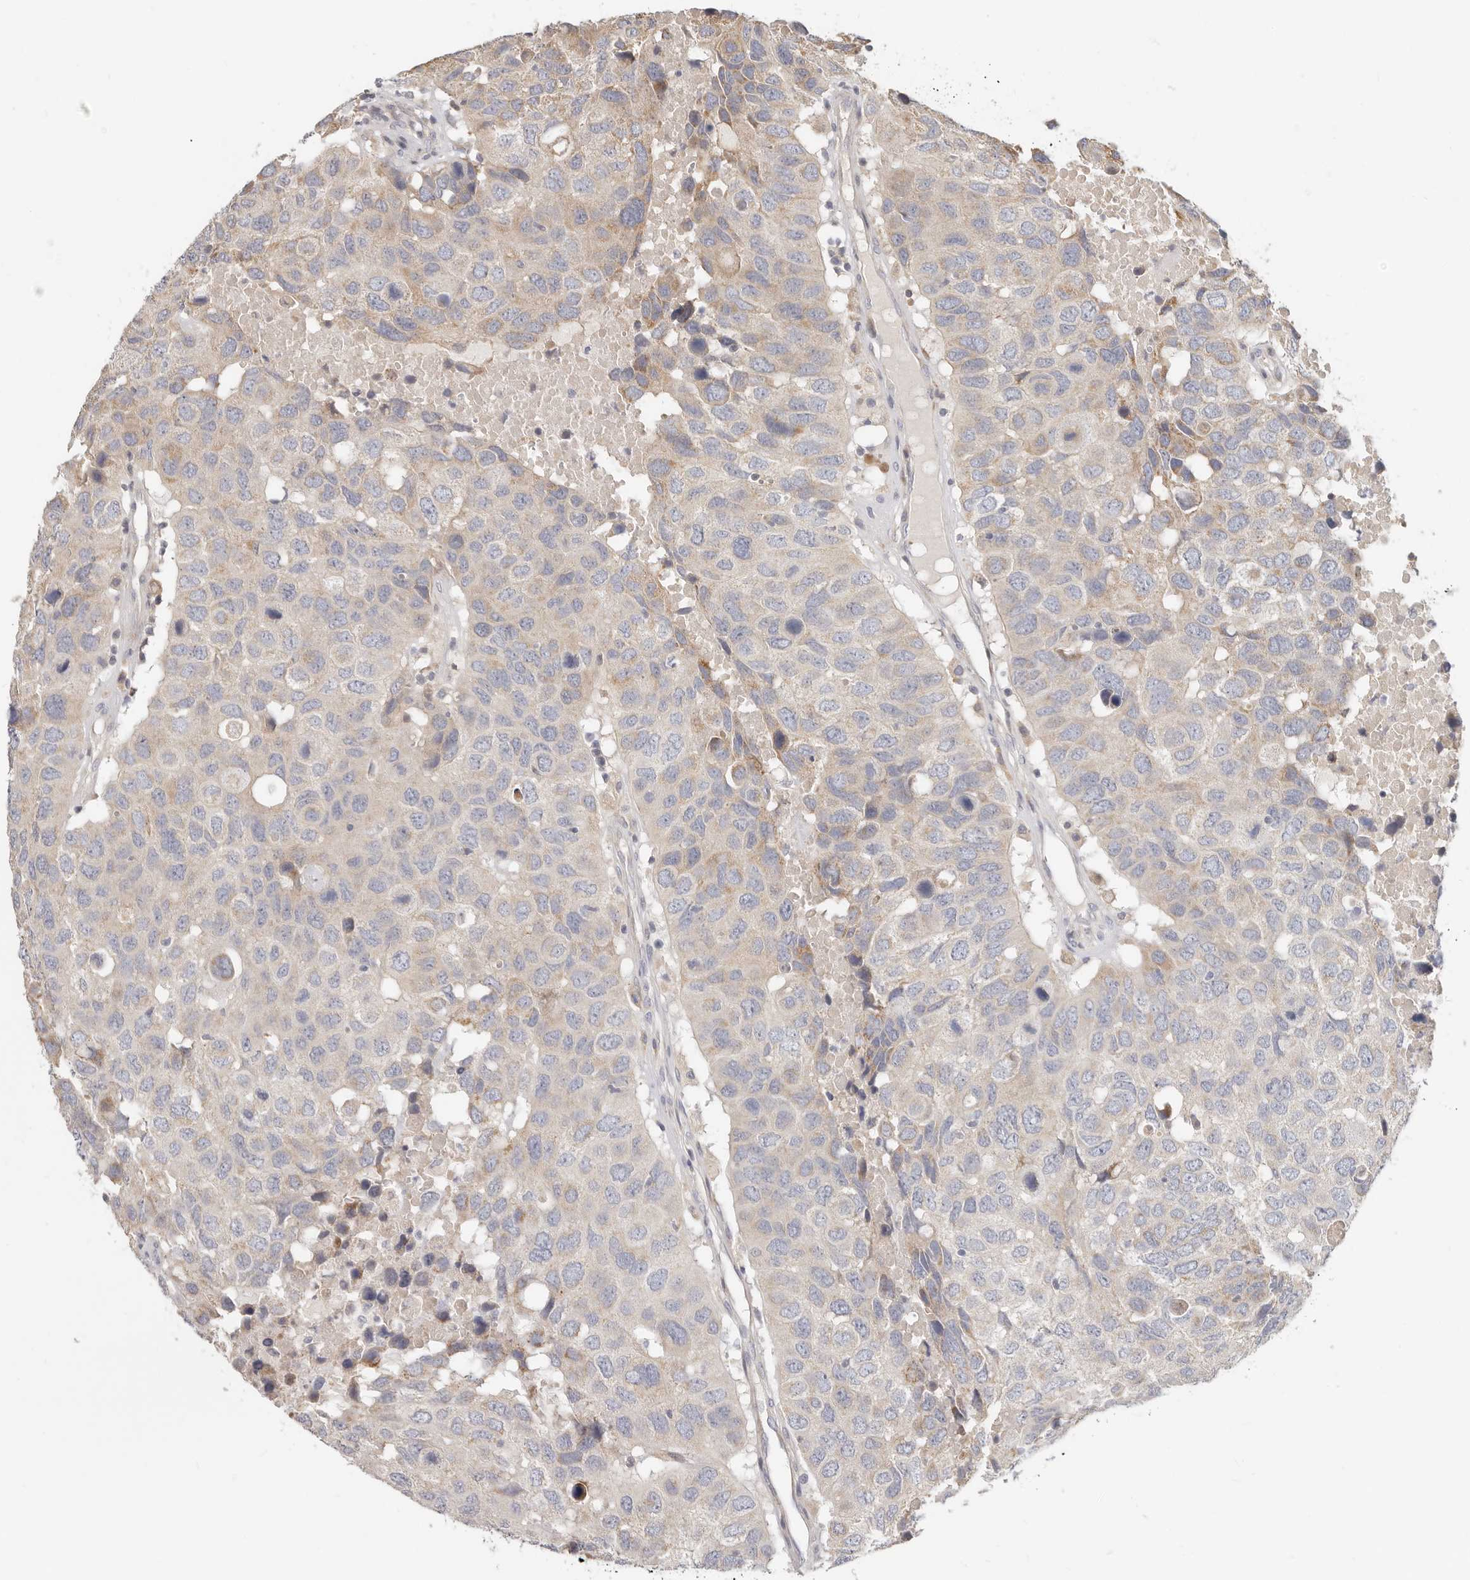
{"staining": {"intensity": "moderate", "quantity": "<25%", "location": "cytoplasmic/membranous"}, "tissue": "head and neck cancer", "cell_type": "Tumor cells", "image_type": "cancer", "snomed": [{"axis": "morphology", "description": "Squamous cell carcinoma, NOS"}, {"axis": "topography", "description": "Head-Neck"}], "caption": "This image exhibits immunohistochemistry (IHC) staining of human head and neck squamous cell carcinoma, with low moderate cytoplasmic/membranous positivity in approximately <25% of tumor cells.", "gene": "TFB2M", "patient": {"sex": "male", "age": 66}}